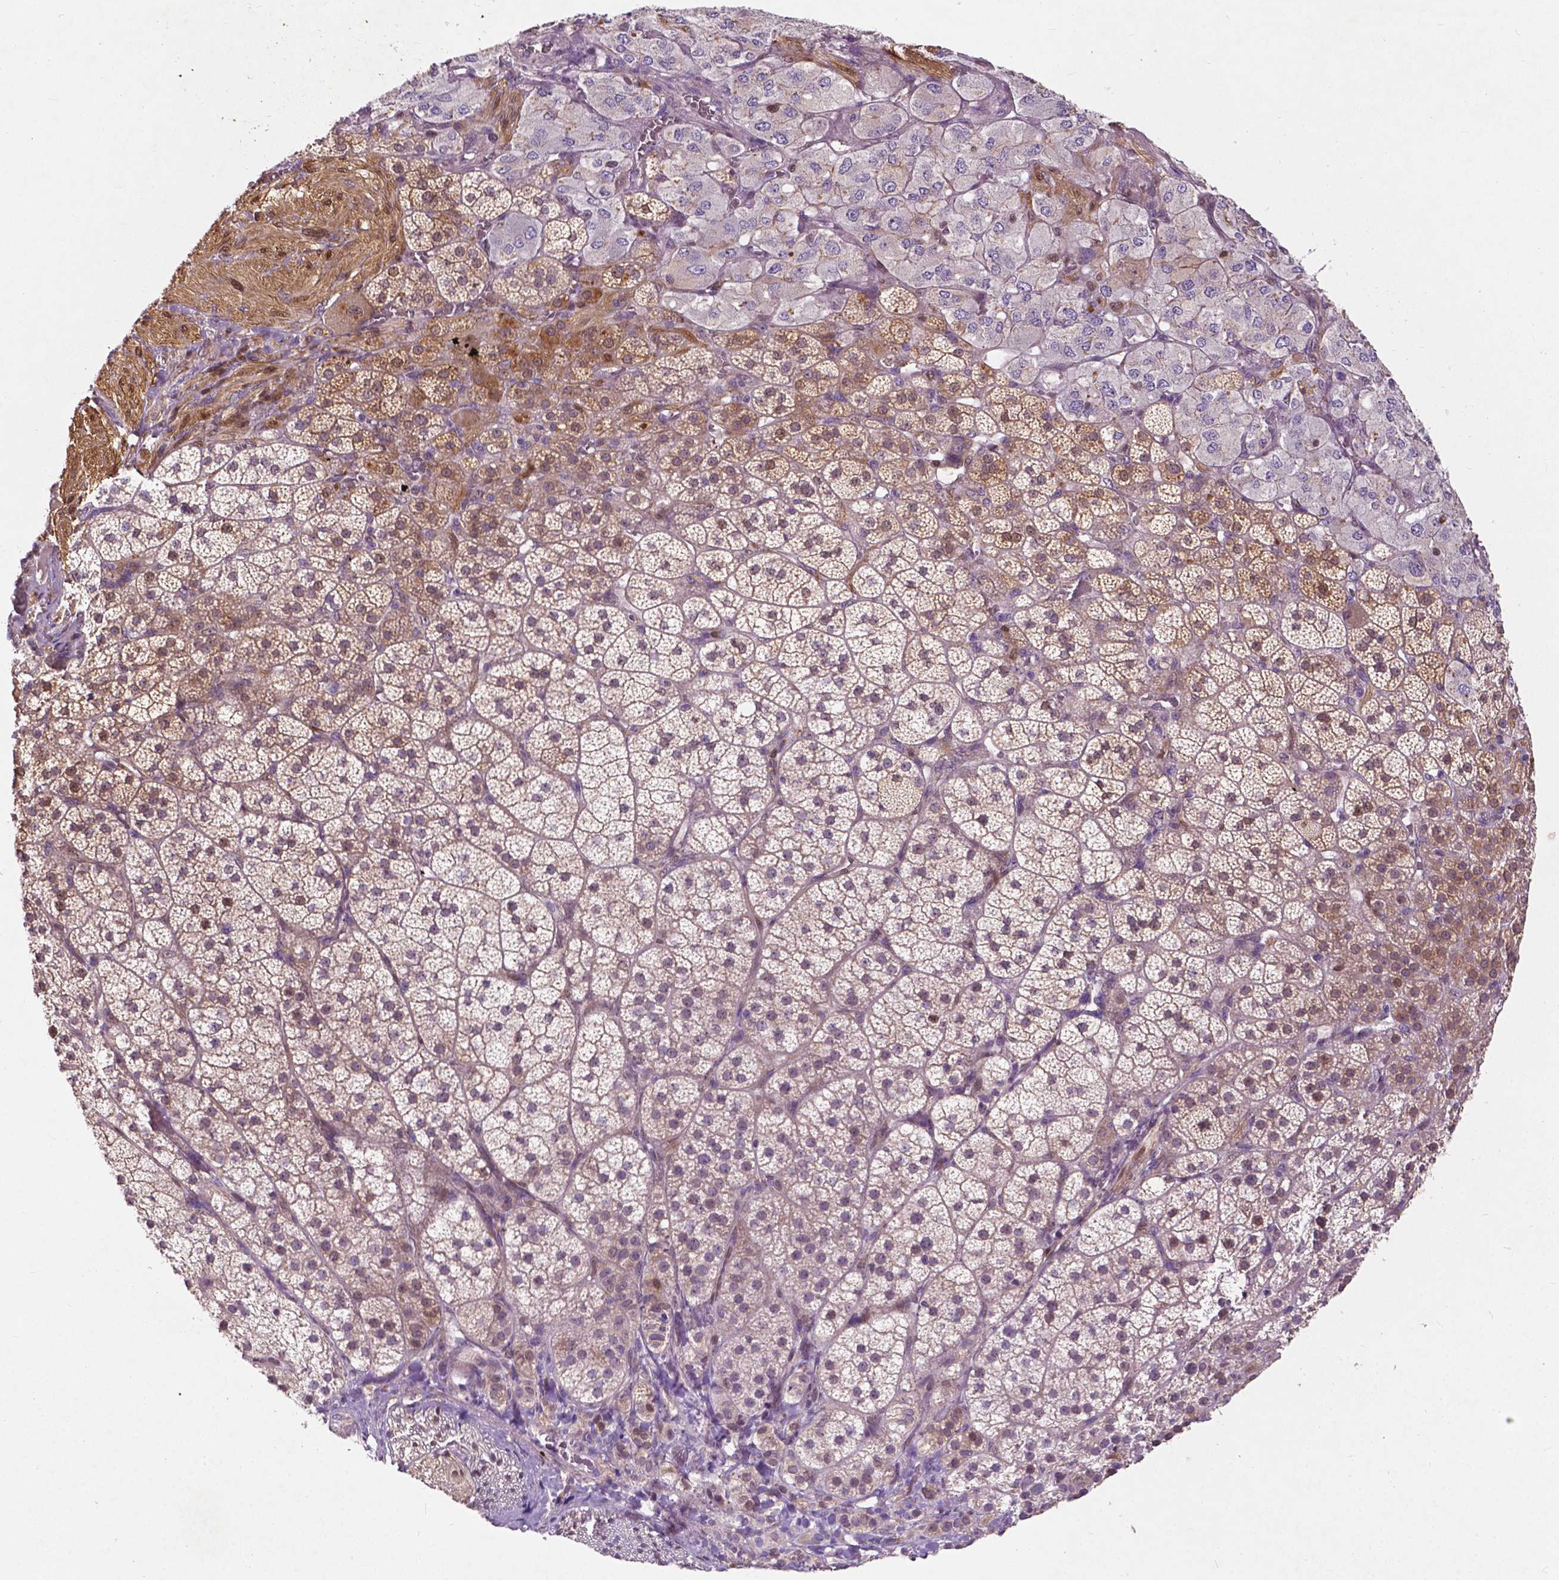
{"staining": {"intensity": "moderate", "quantity": "25%-75%", "location": "cytoplasmic/membranous,nuclear"}, "tissue": "adrenal gland", "cell_type": "Glandular cells", "image_type": "normal", "snomed": [{"axis": "morphology", "description": "Normal tissue, NOS"}, {"axis": "topography", "description": "Adrenal gland"}], "caption": "IHC micrograph of benign adrenal gland: adrenal gland stained using immunohistochemistry exhibits medium levels of moderate protein expression localized specifically in the cytoplasmic/membranous,nuclear of glandular cells, appearing as a cytoplasmic/membranous,nuclear brown color.", "gene": "GPR37", "patient": {"sex": "female", "age": 60}}